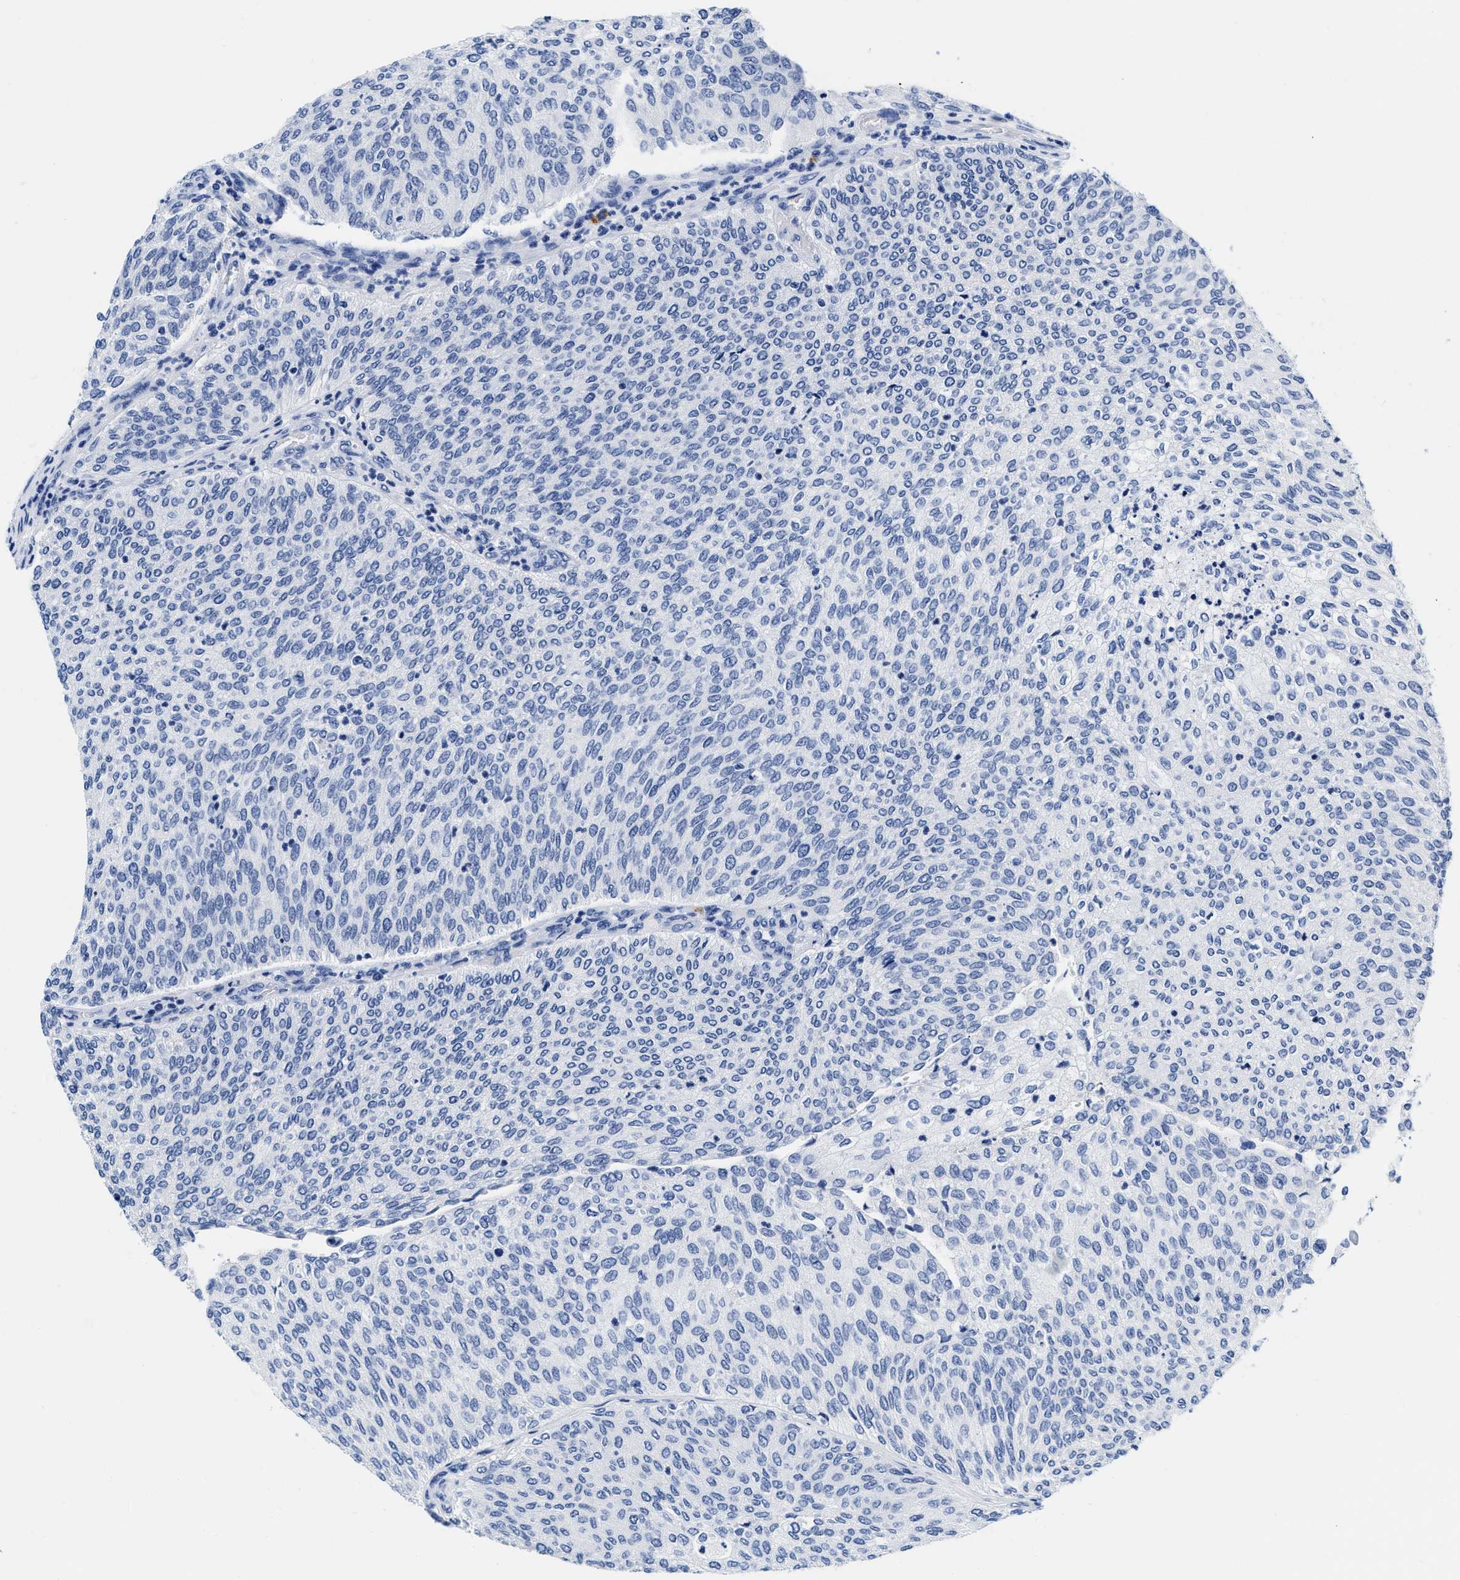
{"staining": {"intensity": "negative", "quantity": "none", "location": "none"}, "tissue": "urothelial cancer", "cell_type": "Tumor cells", "image_type": "cancer", "snomed": [{"axis": "morphology", "description": "Urothelial carcinoma, Low grade"}, {"axis": "topography", "description": "Urinary bladder"}], "caption": "Urothelial carcinoma (low-grade) stained for a protein using IHC displays no staining tumor cells.", "gene": "CER1", "patient": {"sex": "female", "age": 79}}